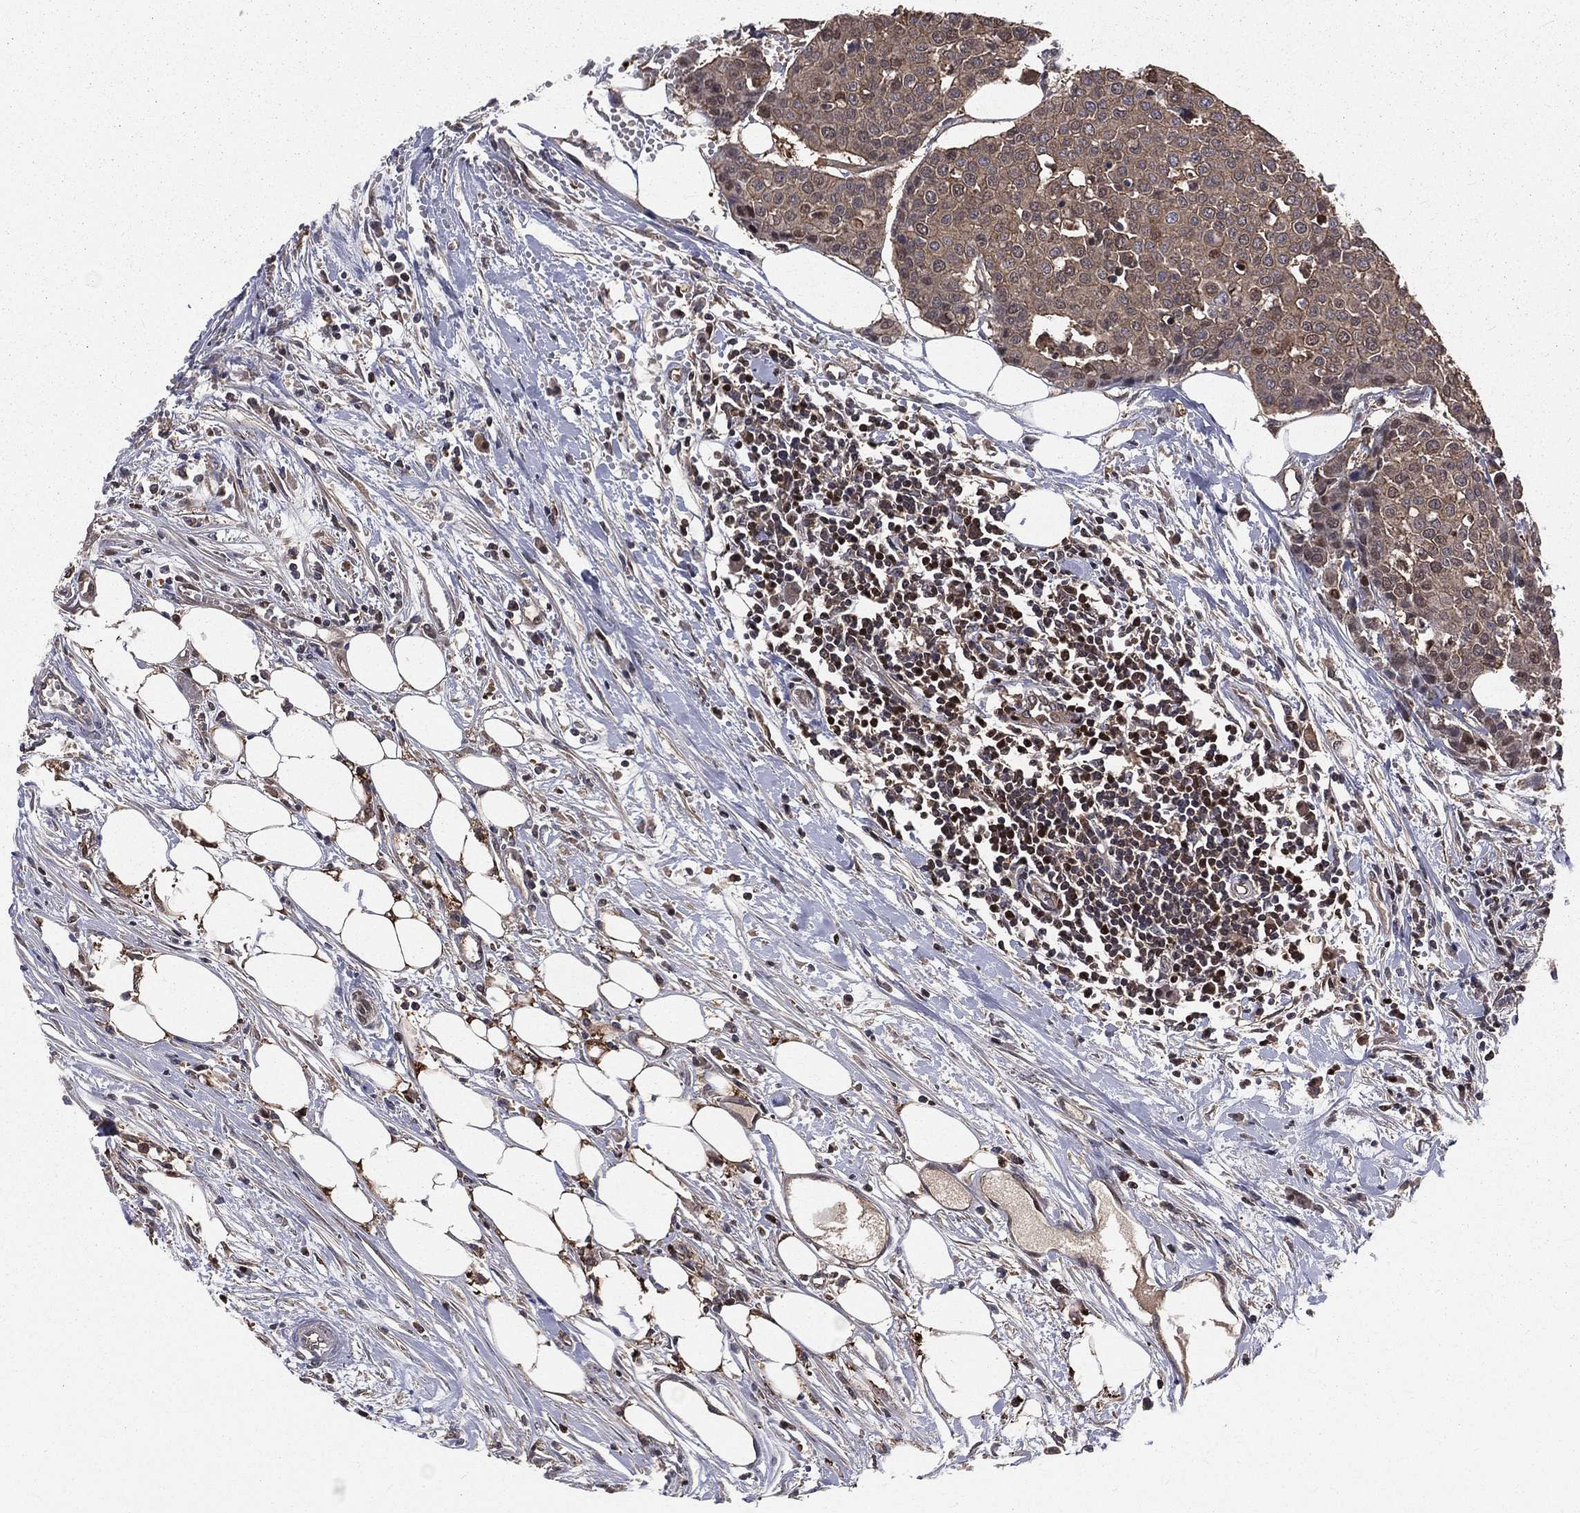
{"staining": {"intensity": "weak", "quantity": ">75%", "location": "cytoplasmic/membranous"}, "tissue": "carcinoid", "cell_type": "Tumor cells", "image_type": "cancer", "snomed": [{"axis": "morphology", "description": "Carcinoid, malignant, NOS"}, {"axis": "topography", "description": "Colon"}], "caption": "Immunohistochemical staining of human carcinoid reveals low levels of weak cytoplasmic/membranous staining in about >75% of tumor cells.", "gene": "TBC1D2", "patient": {"sex": "male", "age": 81}}